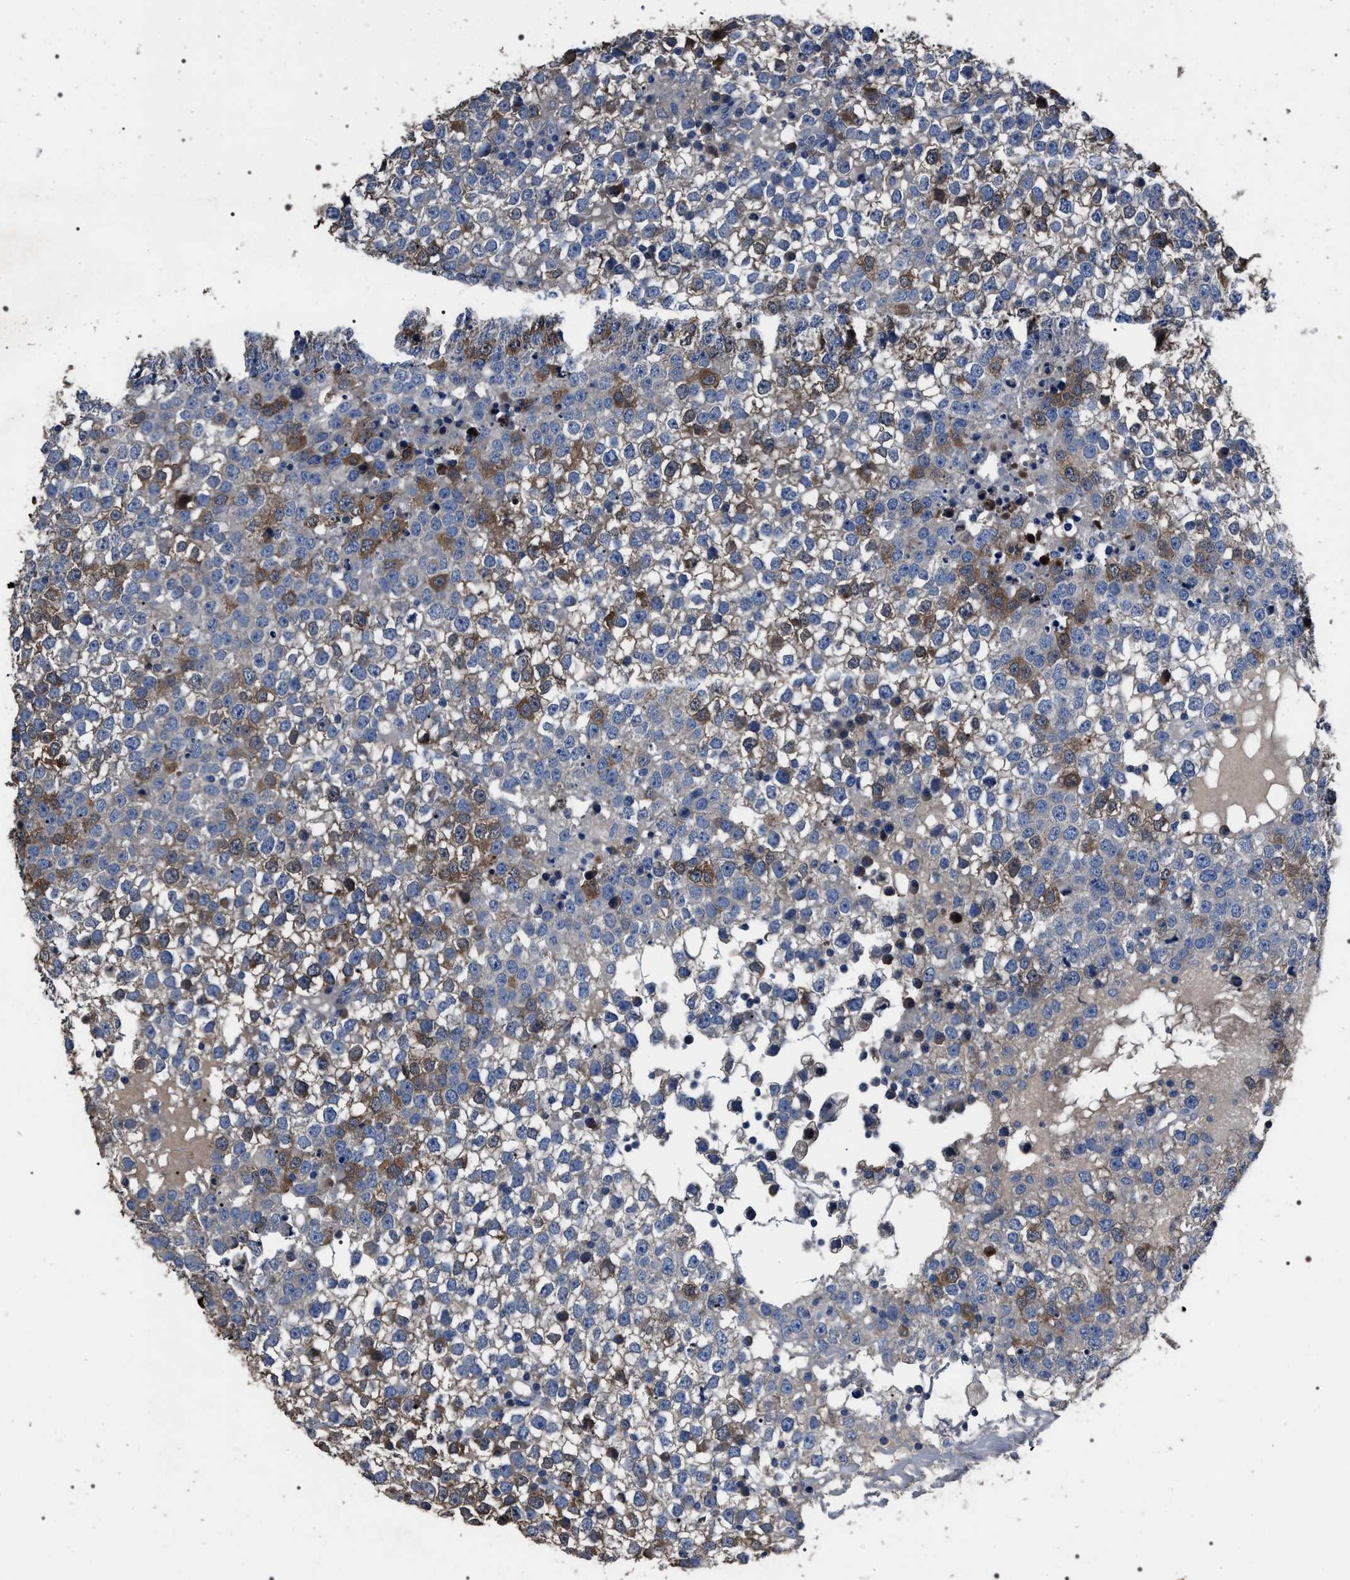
{"staining": {"intensity": "moderate", "quantity": "<25%", "location": "cytoplasmic/membranous"}, "tissue": "testis cancer", "cell_type": "Tumor cells", "image_type": "cancer", "snomed": [{"axis": "morphology", "description": "Seminoma, NOS"}, {"axis": "topography", "description": "Testis"}], "caption": "A brown stain shows moderate cytoplasmic/membranous staining of a protein in human seminoma (testis) tumor cells.", "gene": "TRIM54", "patient": {"sex": "male", "age": 65}}